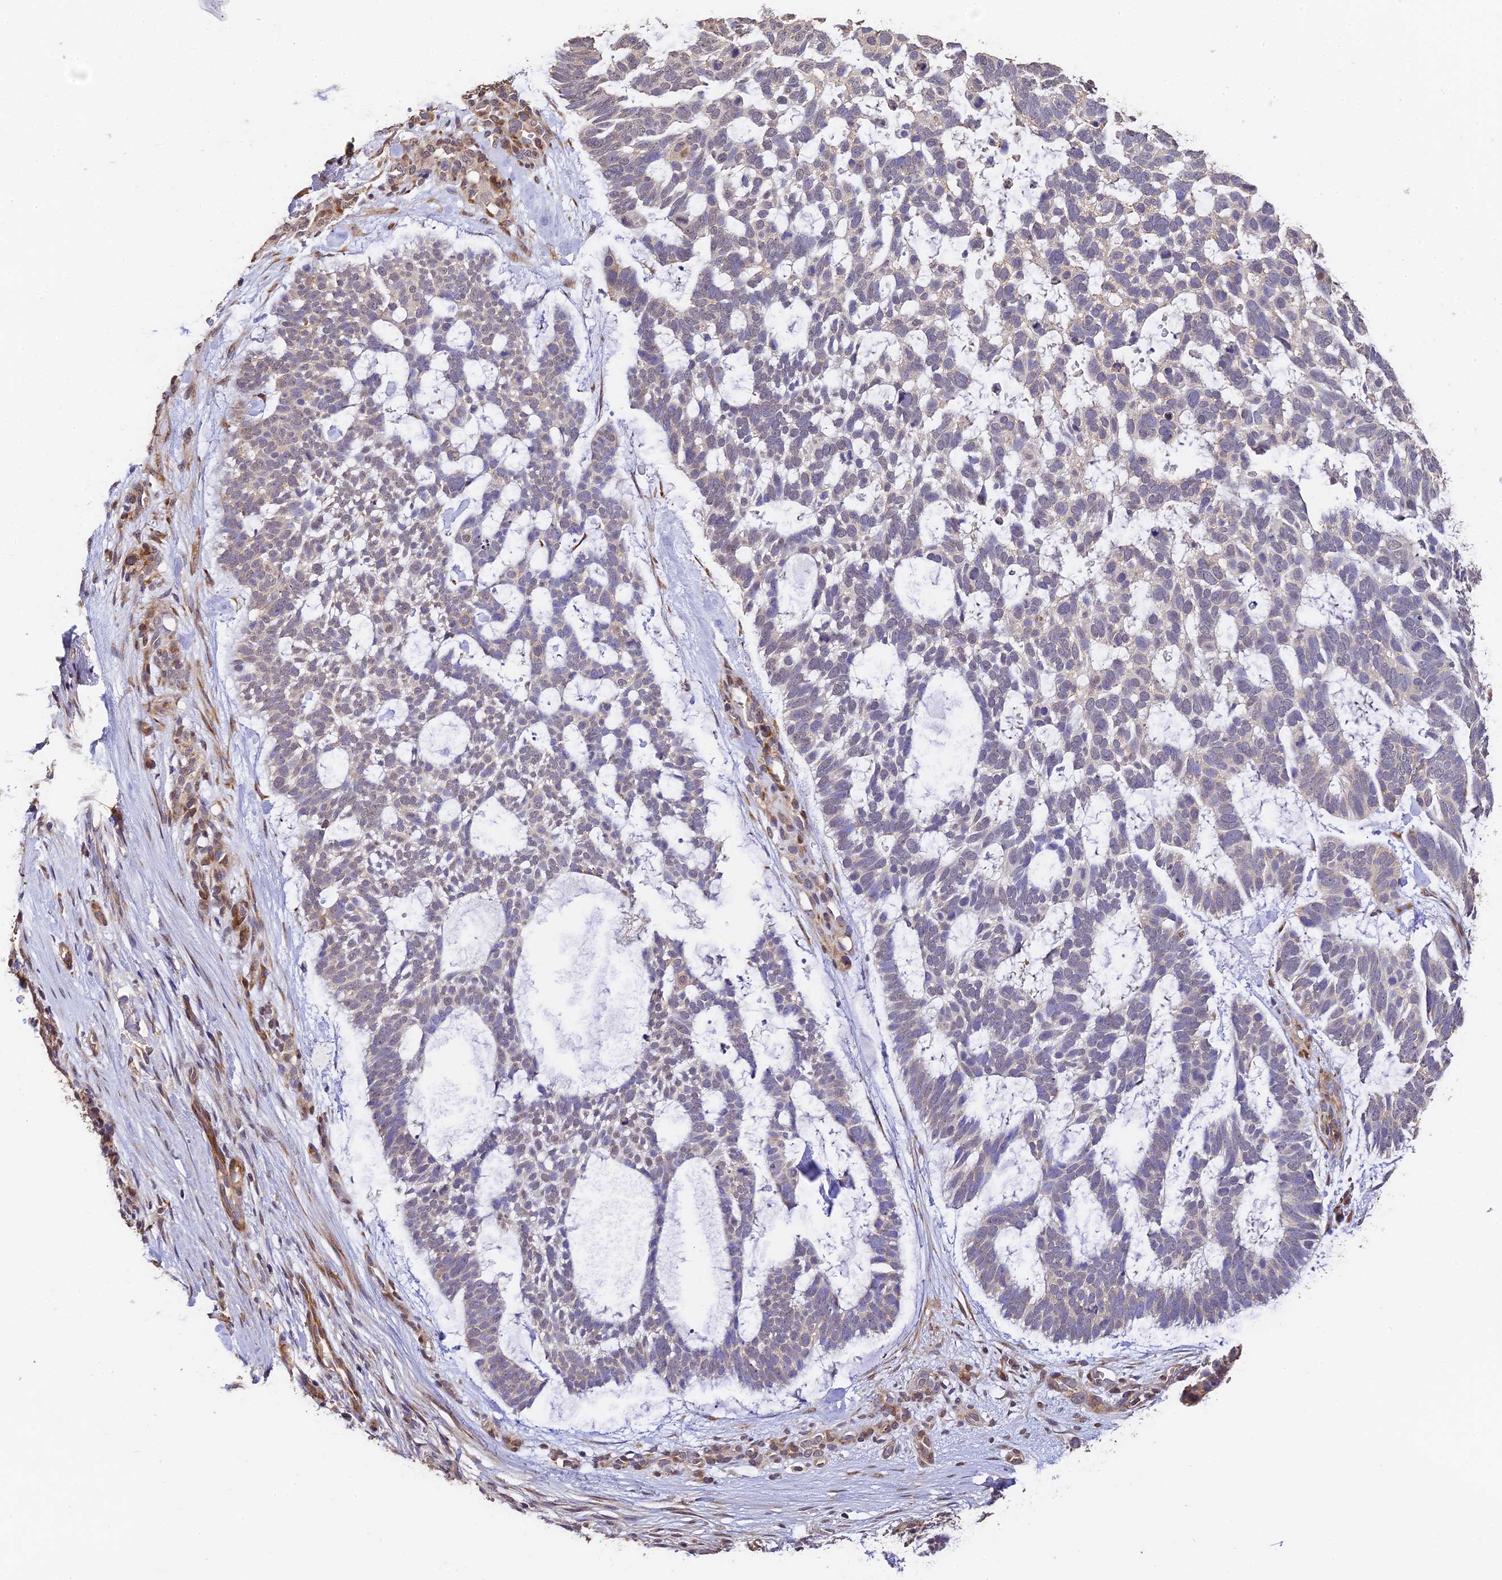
{"staining": {"intensity": "weak", "quantity": "<25%", "location": "cytoplasmic/membranous"}, "tissue": "skin cancer", "cell_type": "Tumor cells", "image_type": "cancer", "snomed": [{"axis": "morphology", "description": "Basal cell carcinoma"}, {"axis": "topography", "description": "Skin"}], "caption": "A photomicrograph of basal cell carcinoma (skin) stained for a protein reveals no brown staining in tumor cells. (DAB IHC visualized using brightfield microscopy, high magnification).", "gene": "SLC11A1", "patient": {"sex": "male", "age": 88}}